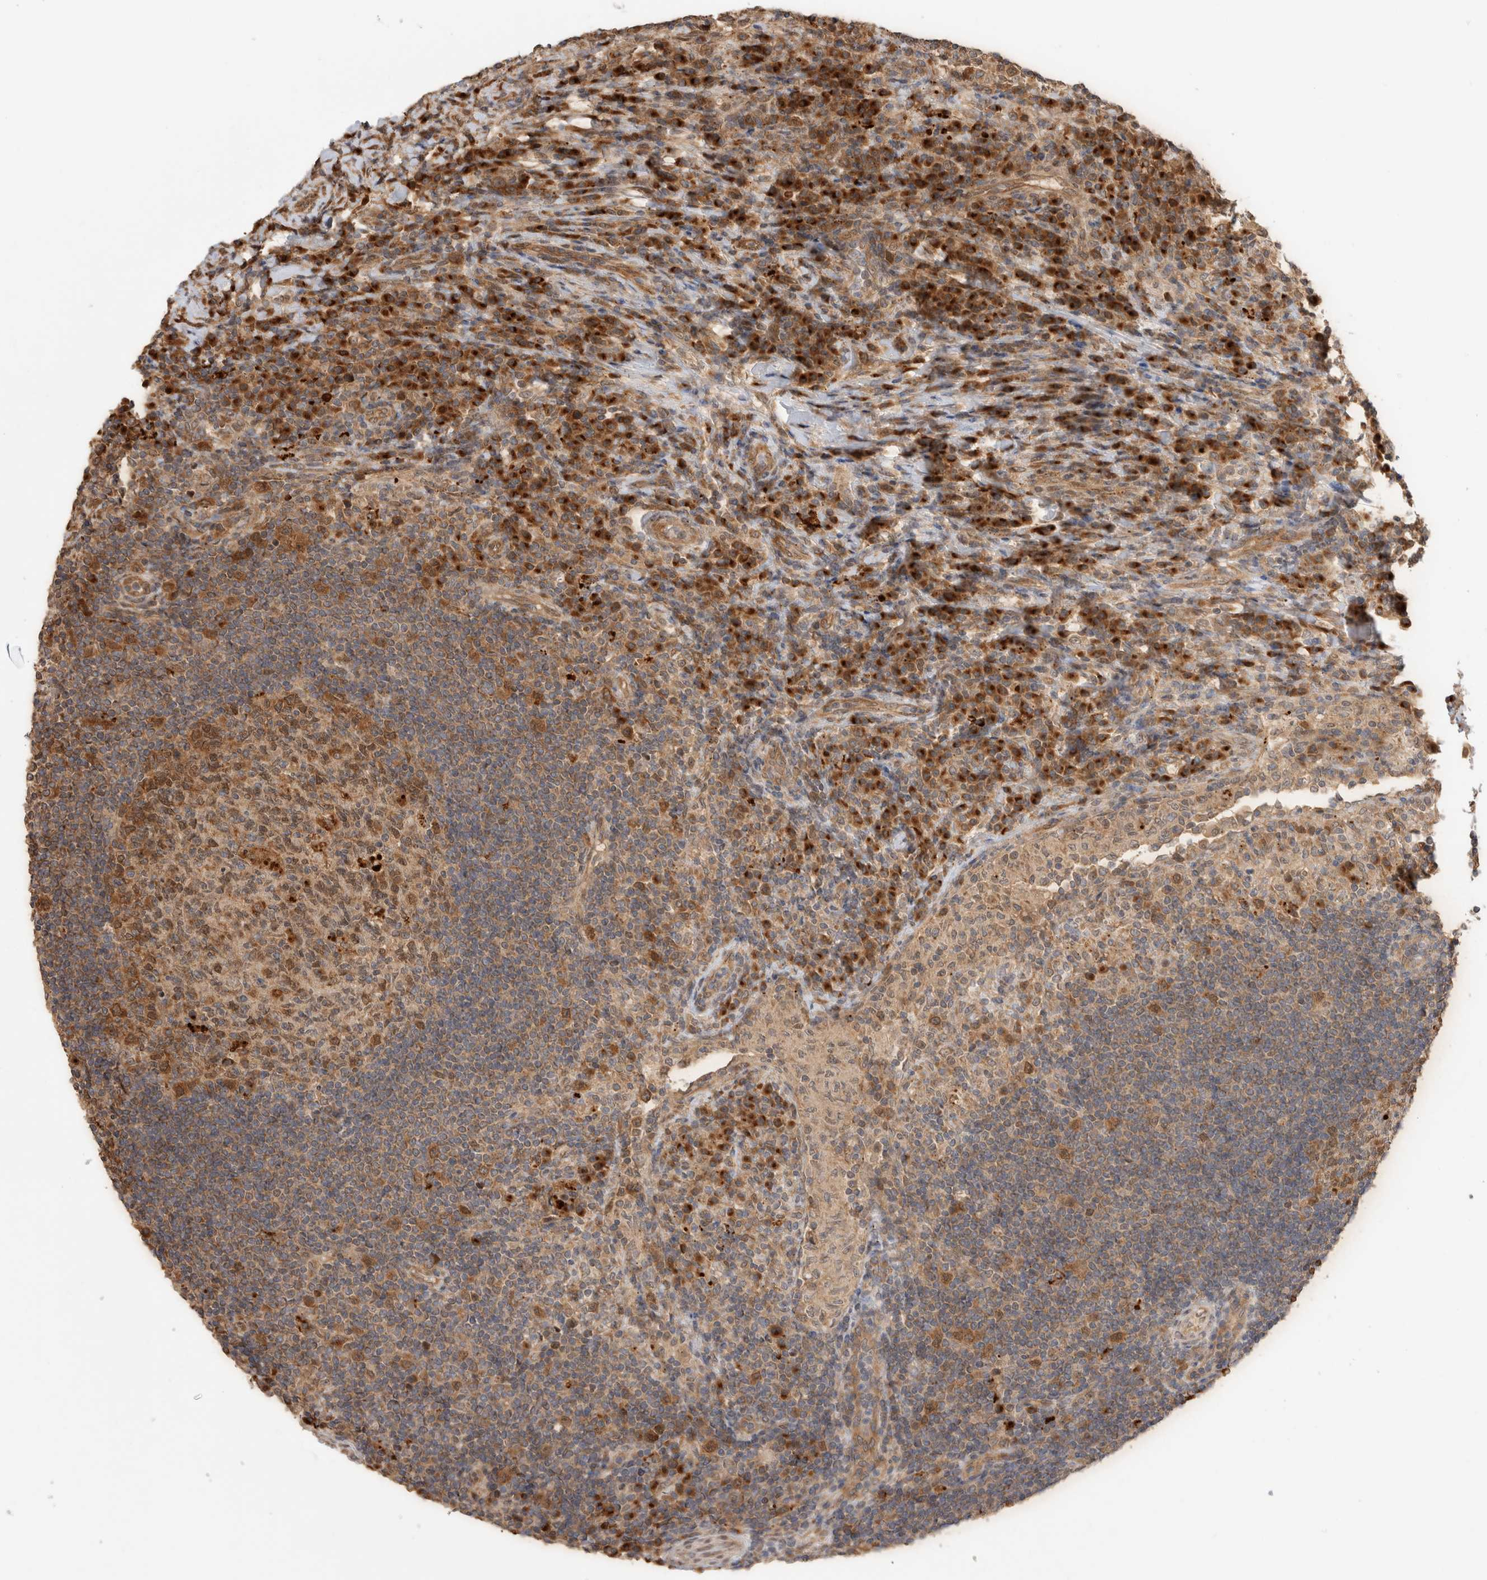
{"staining": {"intensity": "strong", "quantity": ">75%", "location": "cytoplasmic/membranous"}, "tissue": "lymph node", "cell_type": "Germinal center cells", "image_type": "normal", "snomed": [{"axis": "morphology", "description": "Normal tissue, NOS"}, {"axis": "topography", "description": "Lymph node"}], "caption": "Immunohistochemistry (IHC) staining of unremarkable lymph node, which shows high levels of strong cytoplasmic/membranous staining in about >75% of germinal center cells indicating strong cytoplasmic/membranous protein expression. The staining was performed using DAB (brown) for protein detection and nuclei were counterstained in hematoxylin (blue).", "gene": "ACTL9", "patient": {"sex": "female", "age": 53}}